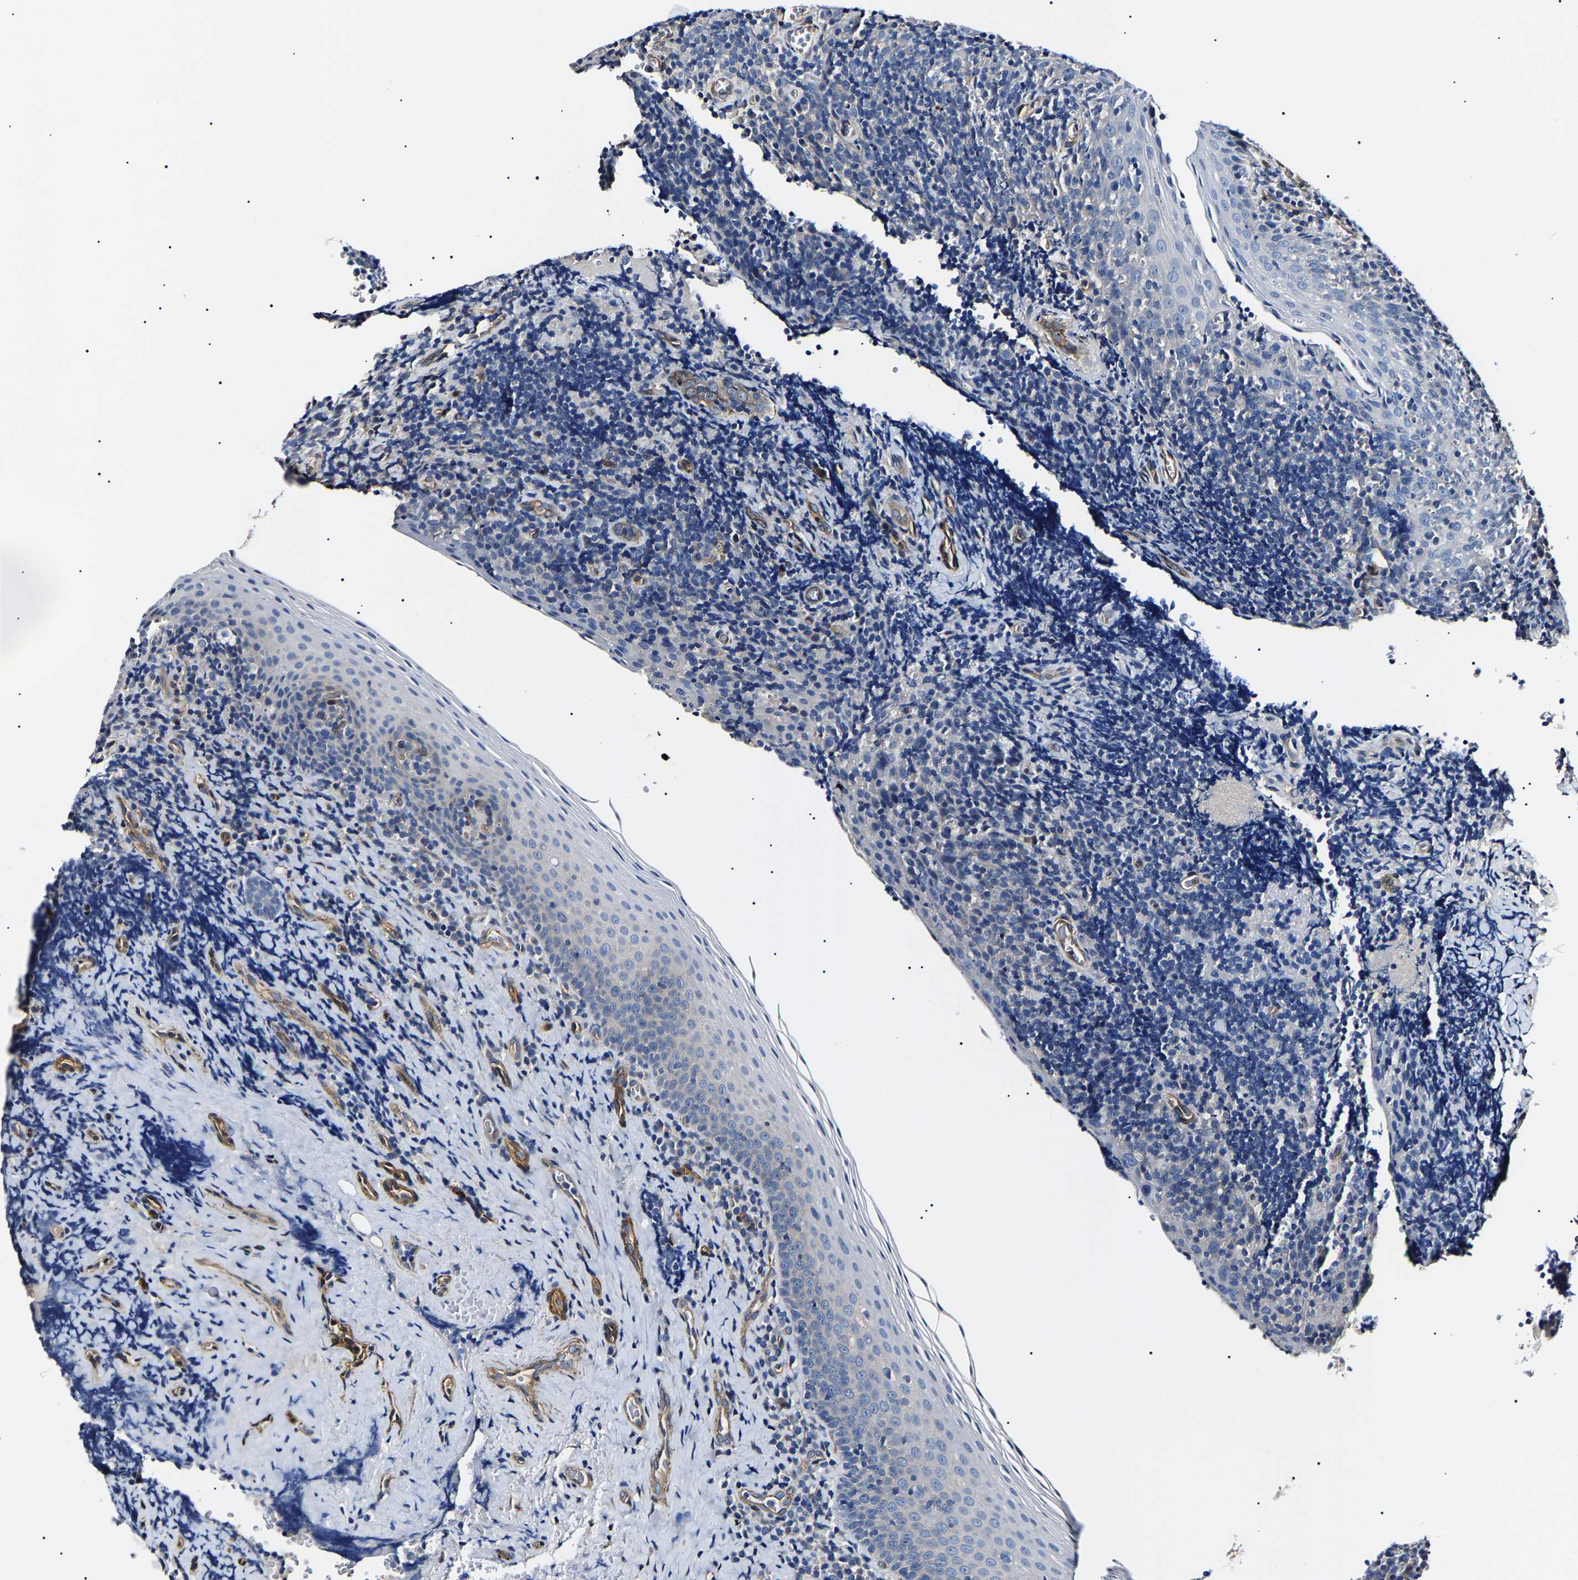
{"staining": {"intensity": "negative", "quantity": "none", "location": "none"}, "tissue": "tonsil", "cell_type": "Germinal center cells", "image_type": "normal", "snomed": [{"axis": "morphology", "description": "Normal tissue, NOS"}, {"axis": "morphology", "description": "Inflammation, NOS"}, {"axis": "topography", "description": "Tonsil"}], "caption": "This is a micrograph of immunohistochemistry (IHC) staining of normal tonsil, which shows no staining in germinal center cells.", "gene": "KLHL42", "patient": {"sex": "female", "age": 31}}